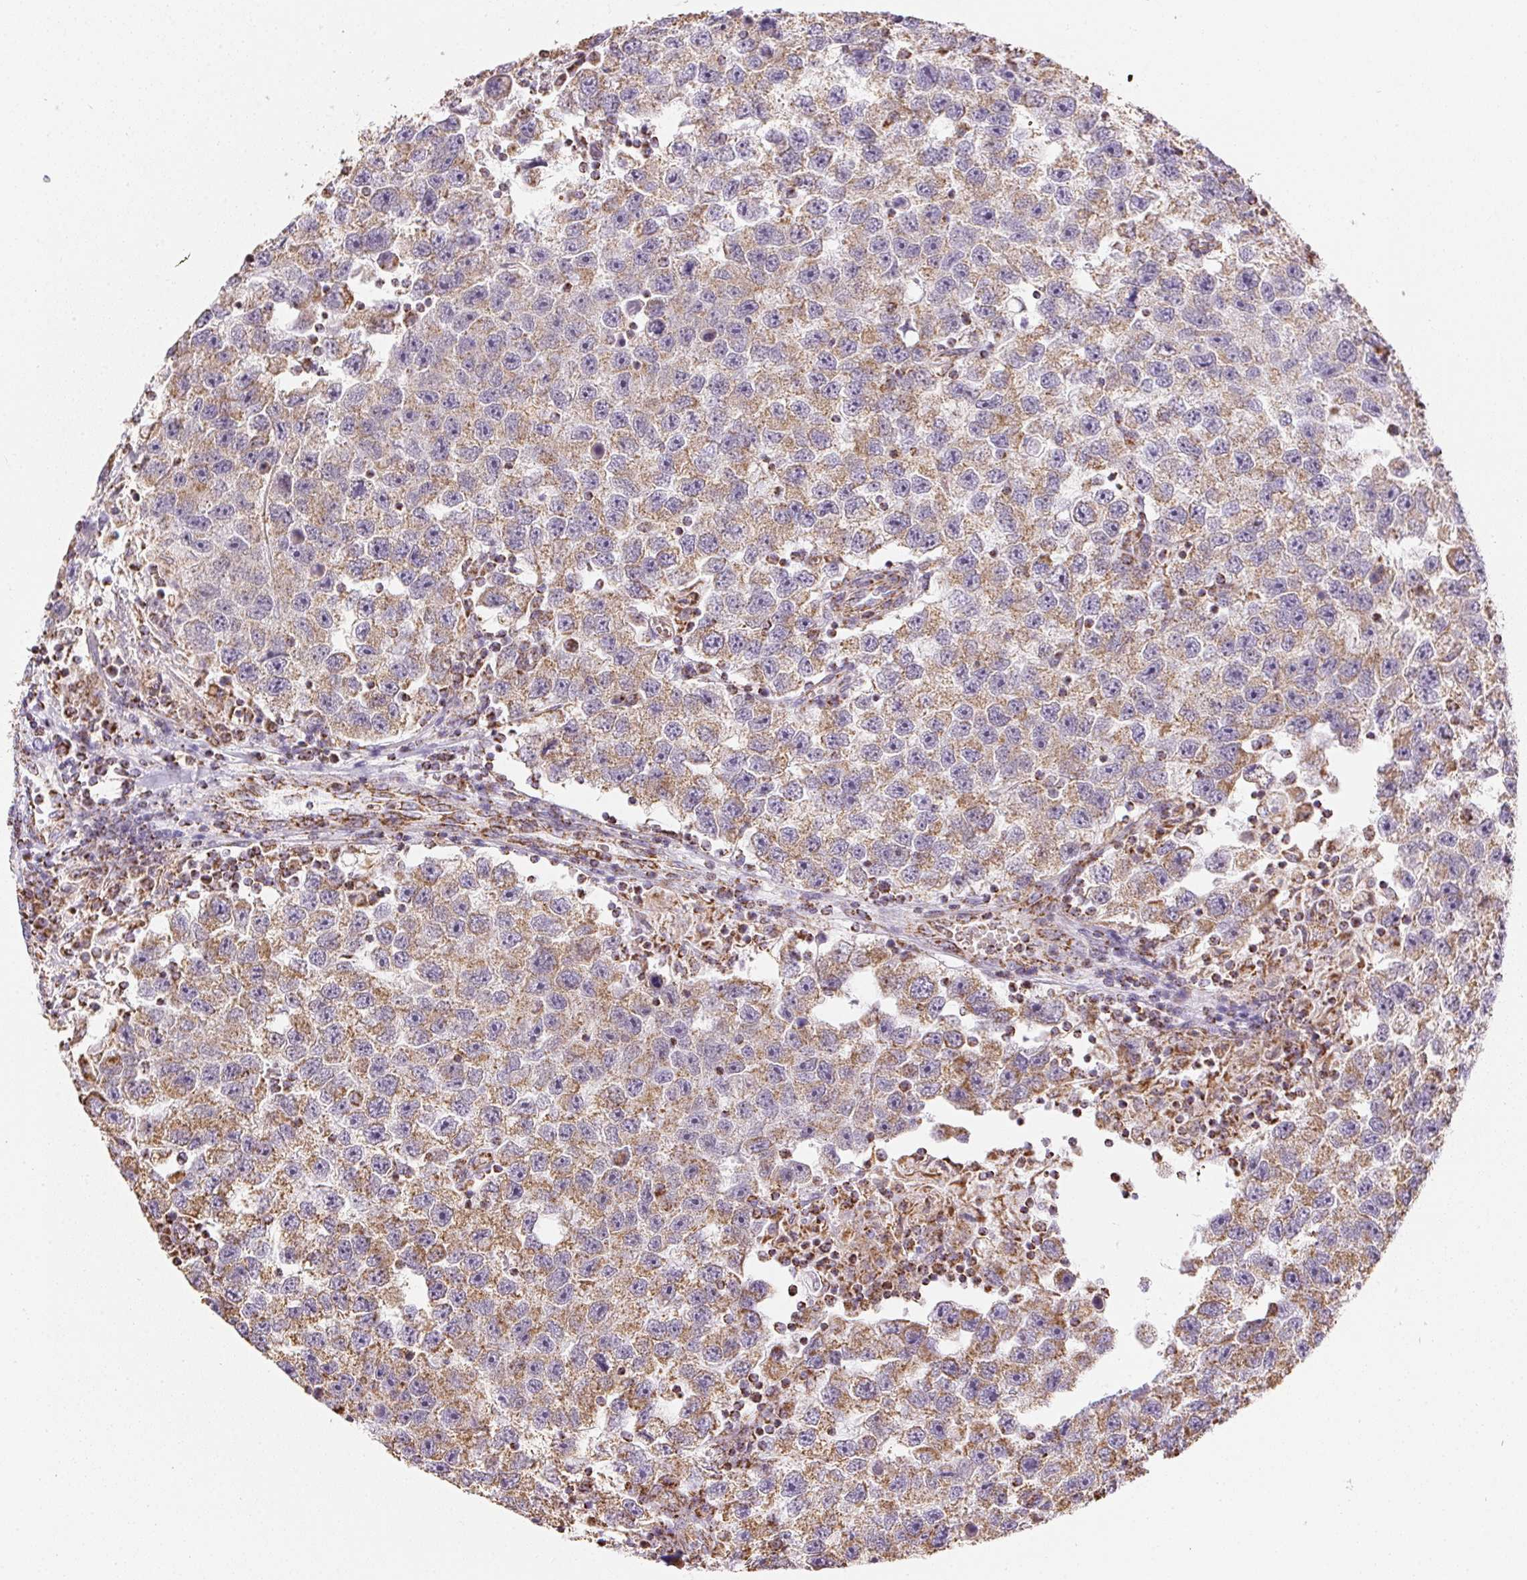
{"staining": {"intensity": "moderate", "quantity": ">75%", "location": "cytoplasmic/membranous"}, "tissue": "testis cancer", "cell_type": "Tumor cells", "image_type": "cancer", "snomed": [{"axis": "morphology", "description": "Seminoma, NOS"}, {"axis": "topography", "description": "Testis"}], "caption": "Brown immunohistochemical staining in human seminoma (testis) demonstrates moderate cytoplasmic/membranous staining in approximately >75% of tumor cells.", "gene": "MAPK11", "patient": {"sex": "male", "age": 26}}